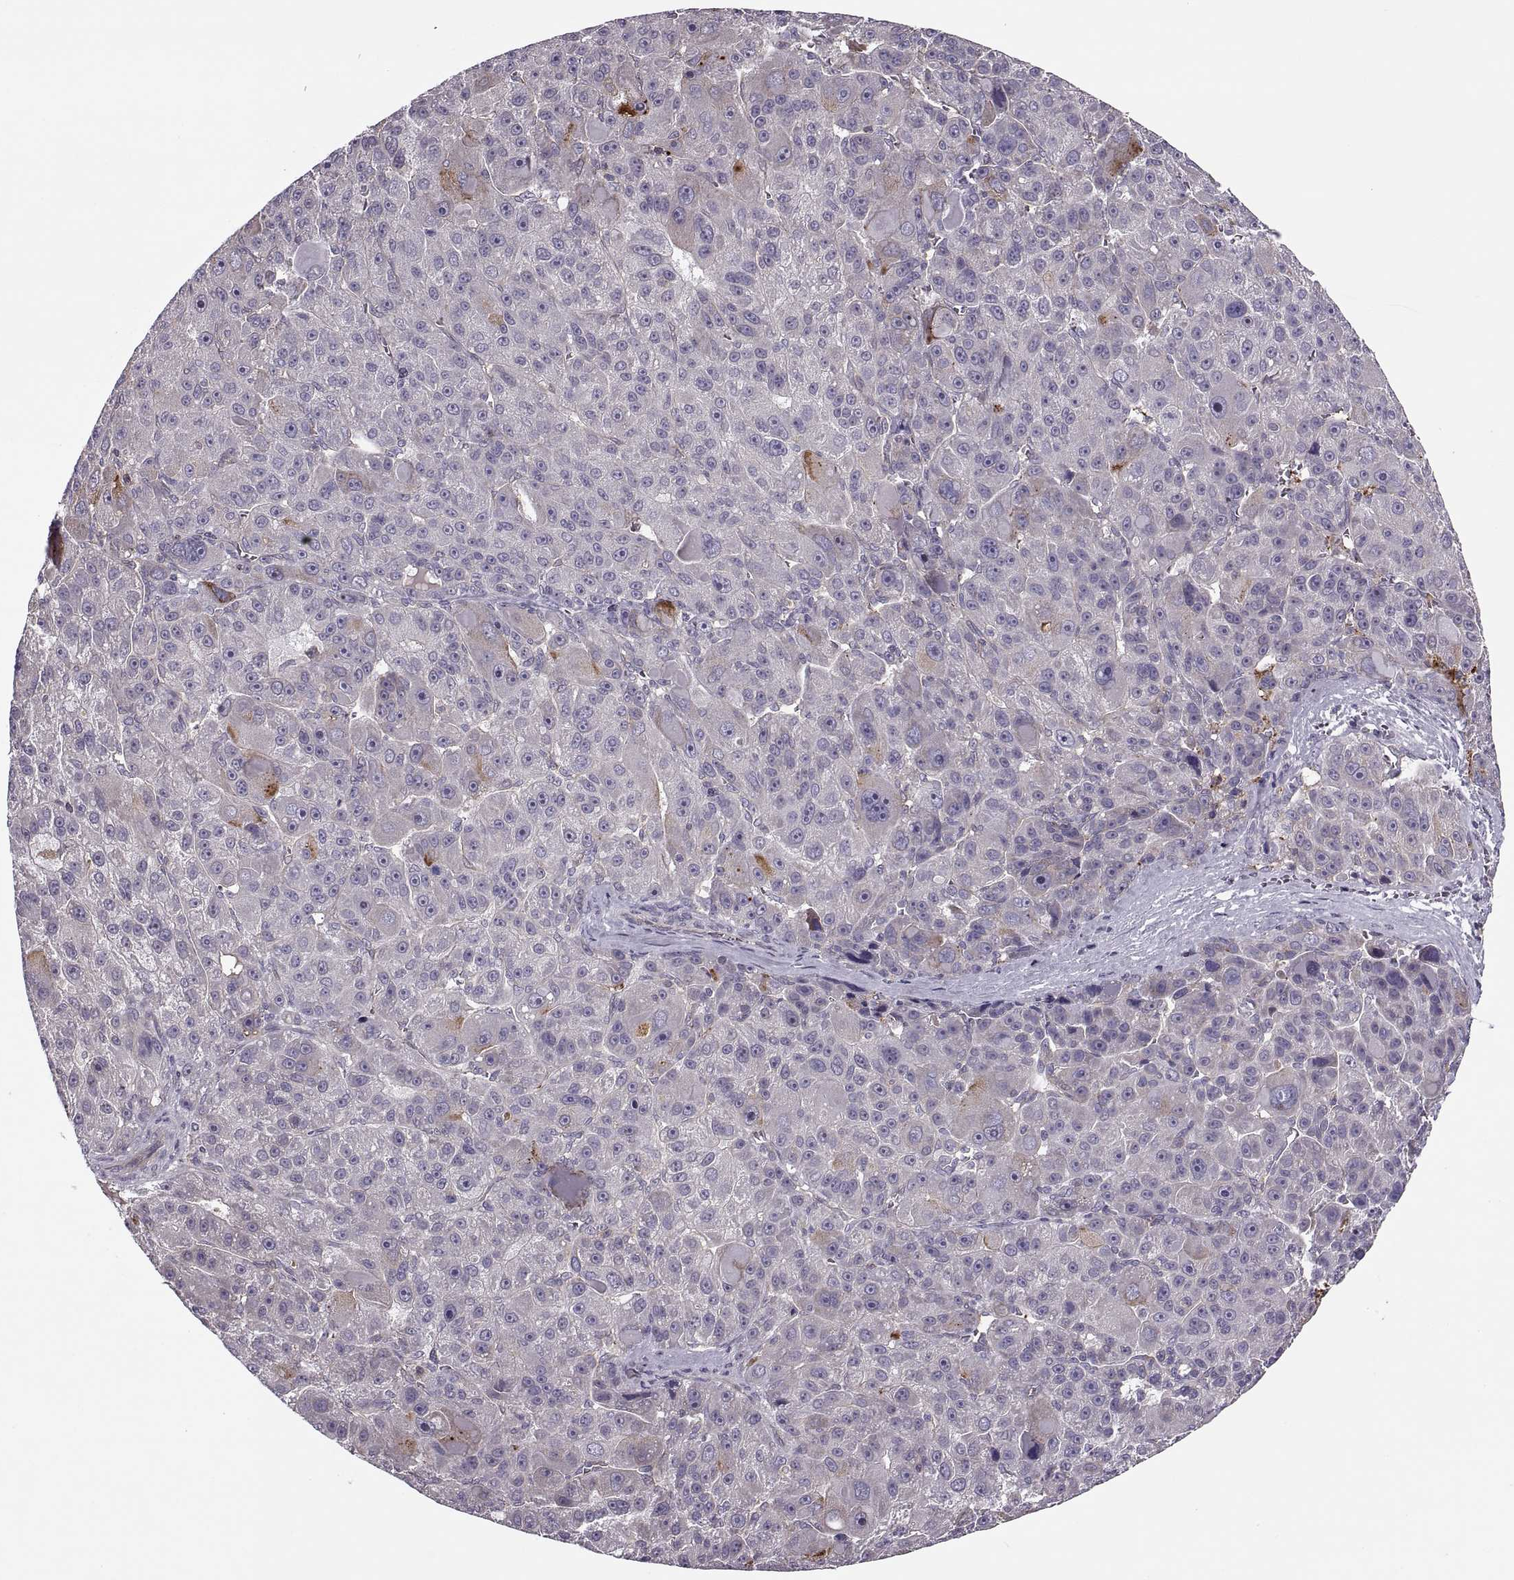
{"staining": {"intensity": "moderate", "quantity": "<25%", "location": "cytoplasmic/membranous"}, "tissue": "liver cancer", "cell_type": "Tumor cells", "image_type": "cancer", "snomed": [{"axis": "morphology", "description": "Carcinoma, Hepatocellular, NOS"}, {"axis": "topography", "description": "Liver"}], "caption": "This micrograph shows immunohistochemistry staining of human liver hepatocellular carcinoma, with low moderate cytoplasmic/membranous expression in about <25% of tumor cells.", "gene": "SLC2A3", "patient": {"sex": "male", "age": 76}}